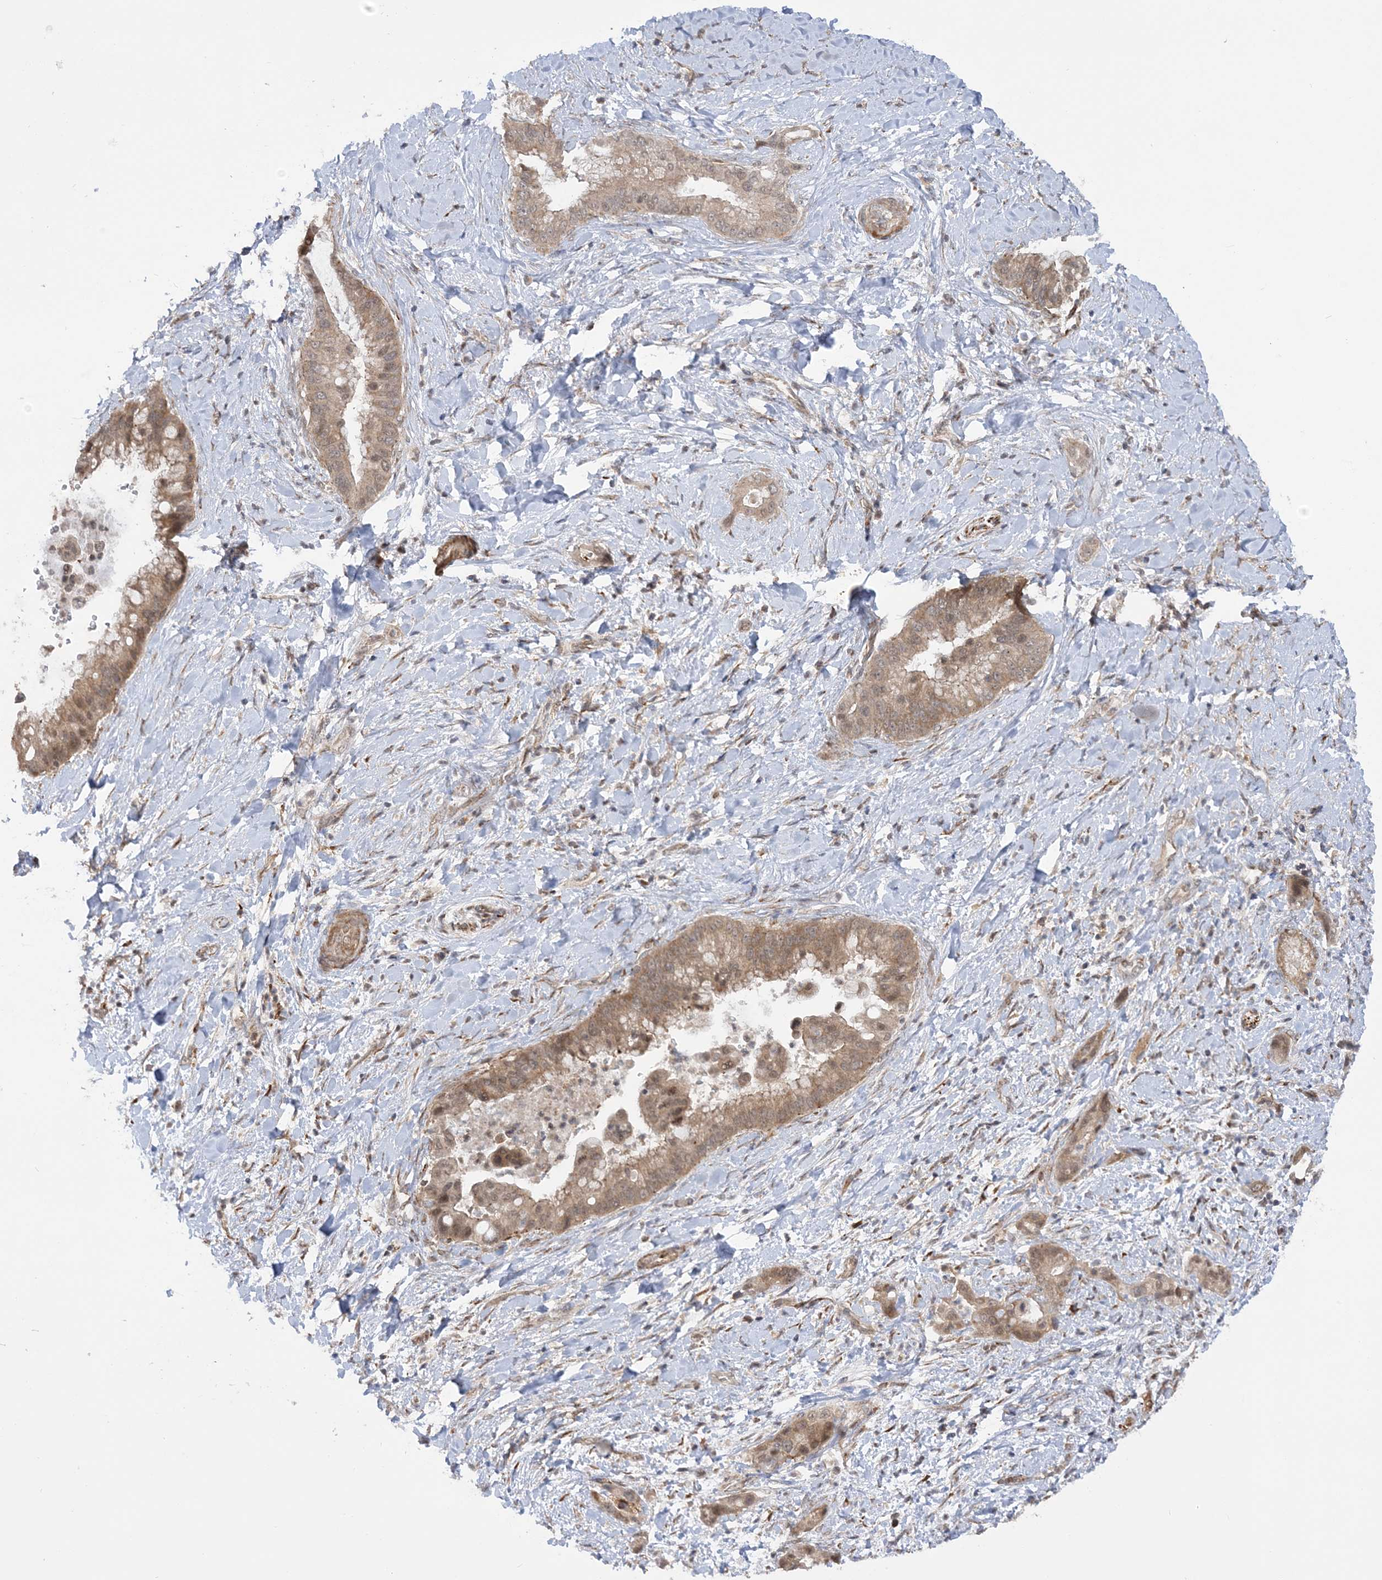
{"staining": {"intensity": "moderate", "quantity": ">75%", "location": "cytoplasmic/membranous"}, "tissue": "liver cancer", "cell_type": "Tumor cells", "image_type": "cancer", "snomed": [{"axis": "morphology", "description": "Cholangiocarcinoma"}, {"axis": "topography", "description": "Liver"}], "caption": "Cholangiocarcinoma (liver) stained with a brown dye displays moderate cytoplasmic/membranous positive expression in approximately >75% of tumor cells.", "gene": "MRPL47", "patient": {"sex": "female", "age": 54}}